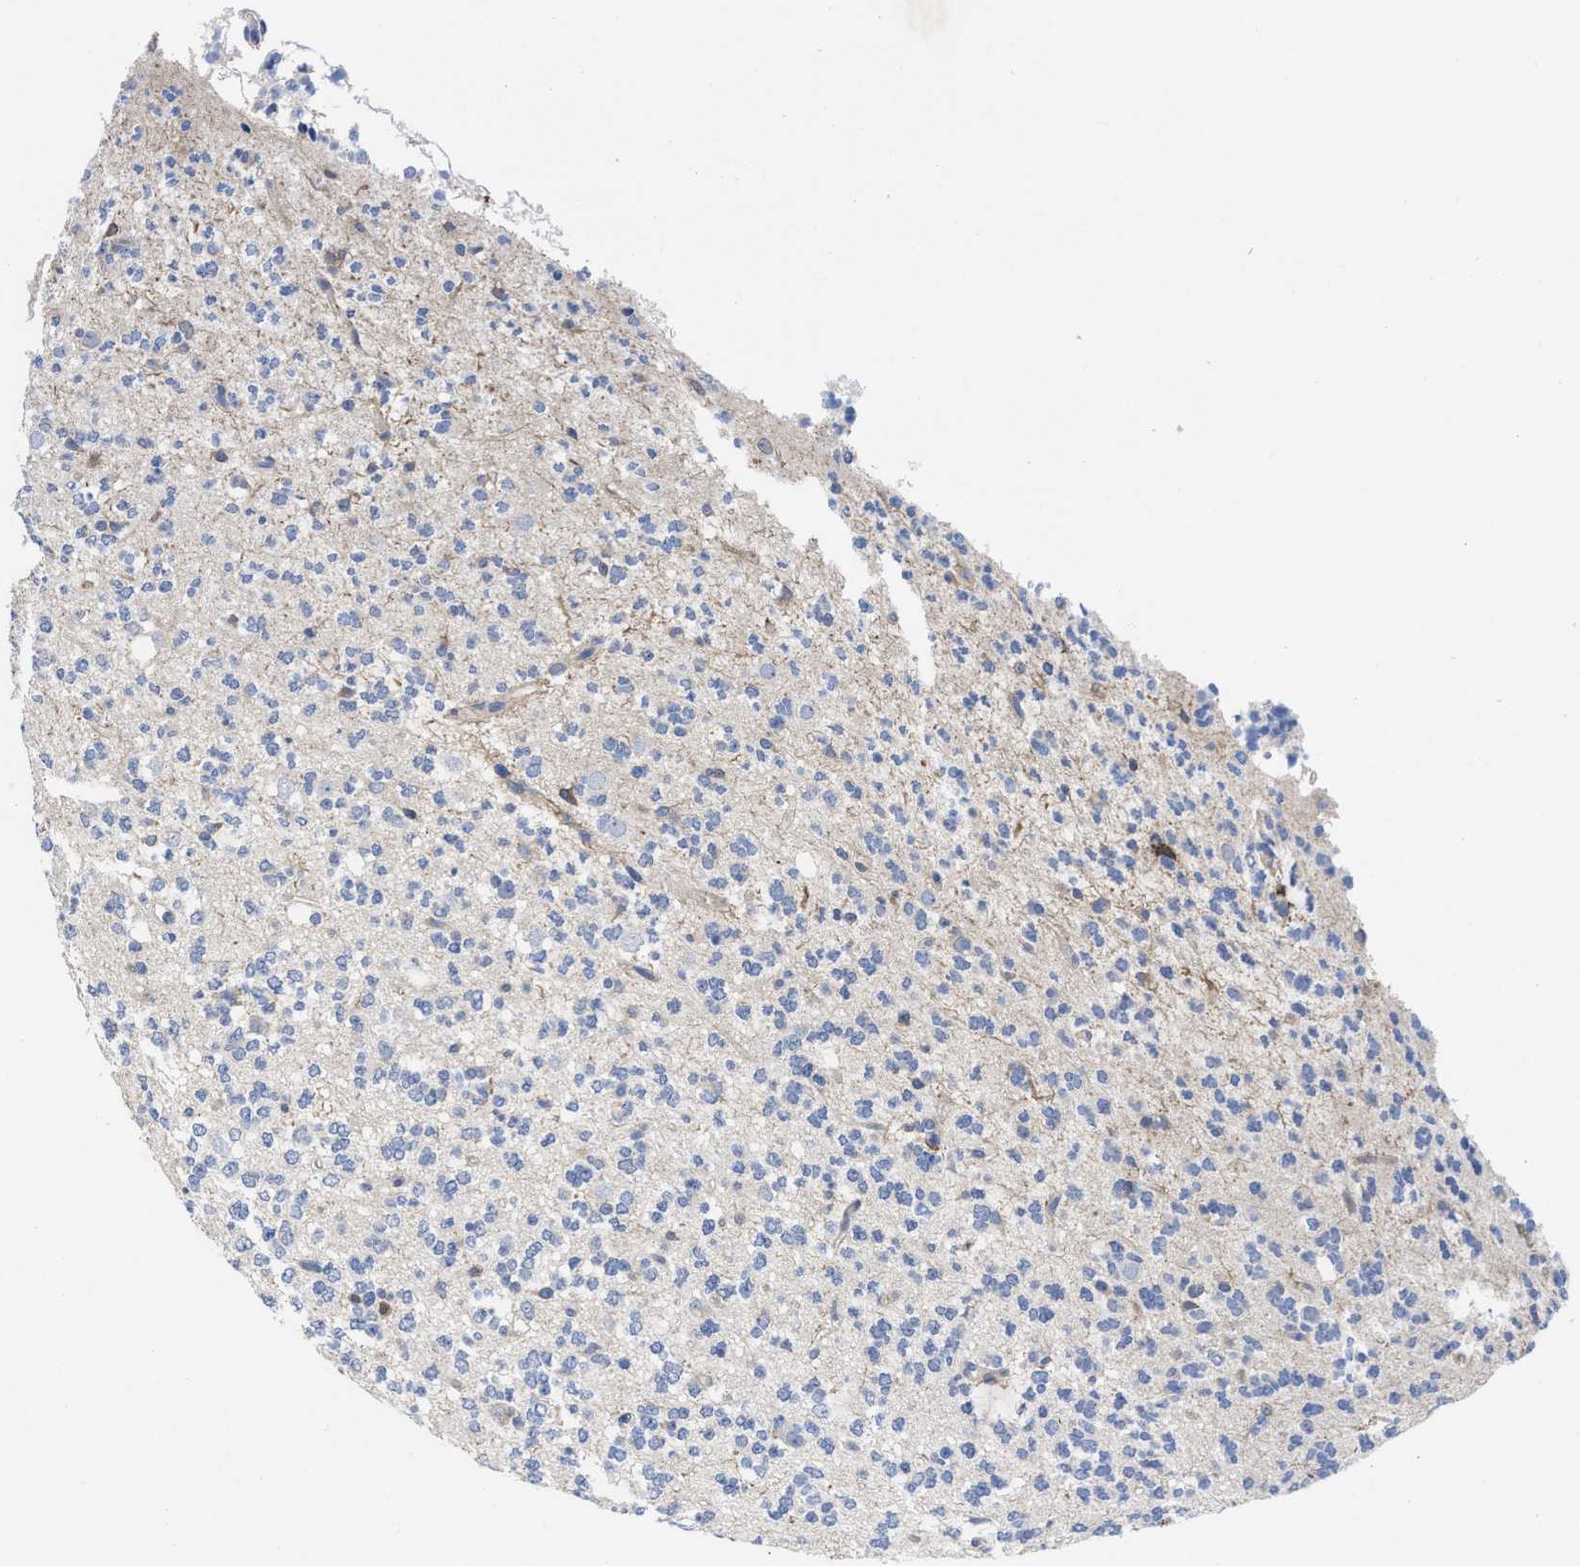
{"staining": {"intensity": "negative", "quantity": "none", "location": "none"}, "tissue": "glioma", "cell_type": "Tumor cells", "image_type": "cancer", "snomed": [{"axis": "morphology", "description": "Glioma, malignant, Low grade"}, {"axis": "topography", "description": "Brain"}], "caption": "The image shows no significant staining in tumor cells of glioma.", "gene": "TXNDC17", "patient": {"sex": "male", "age": 38}}